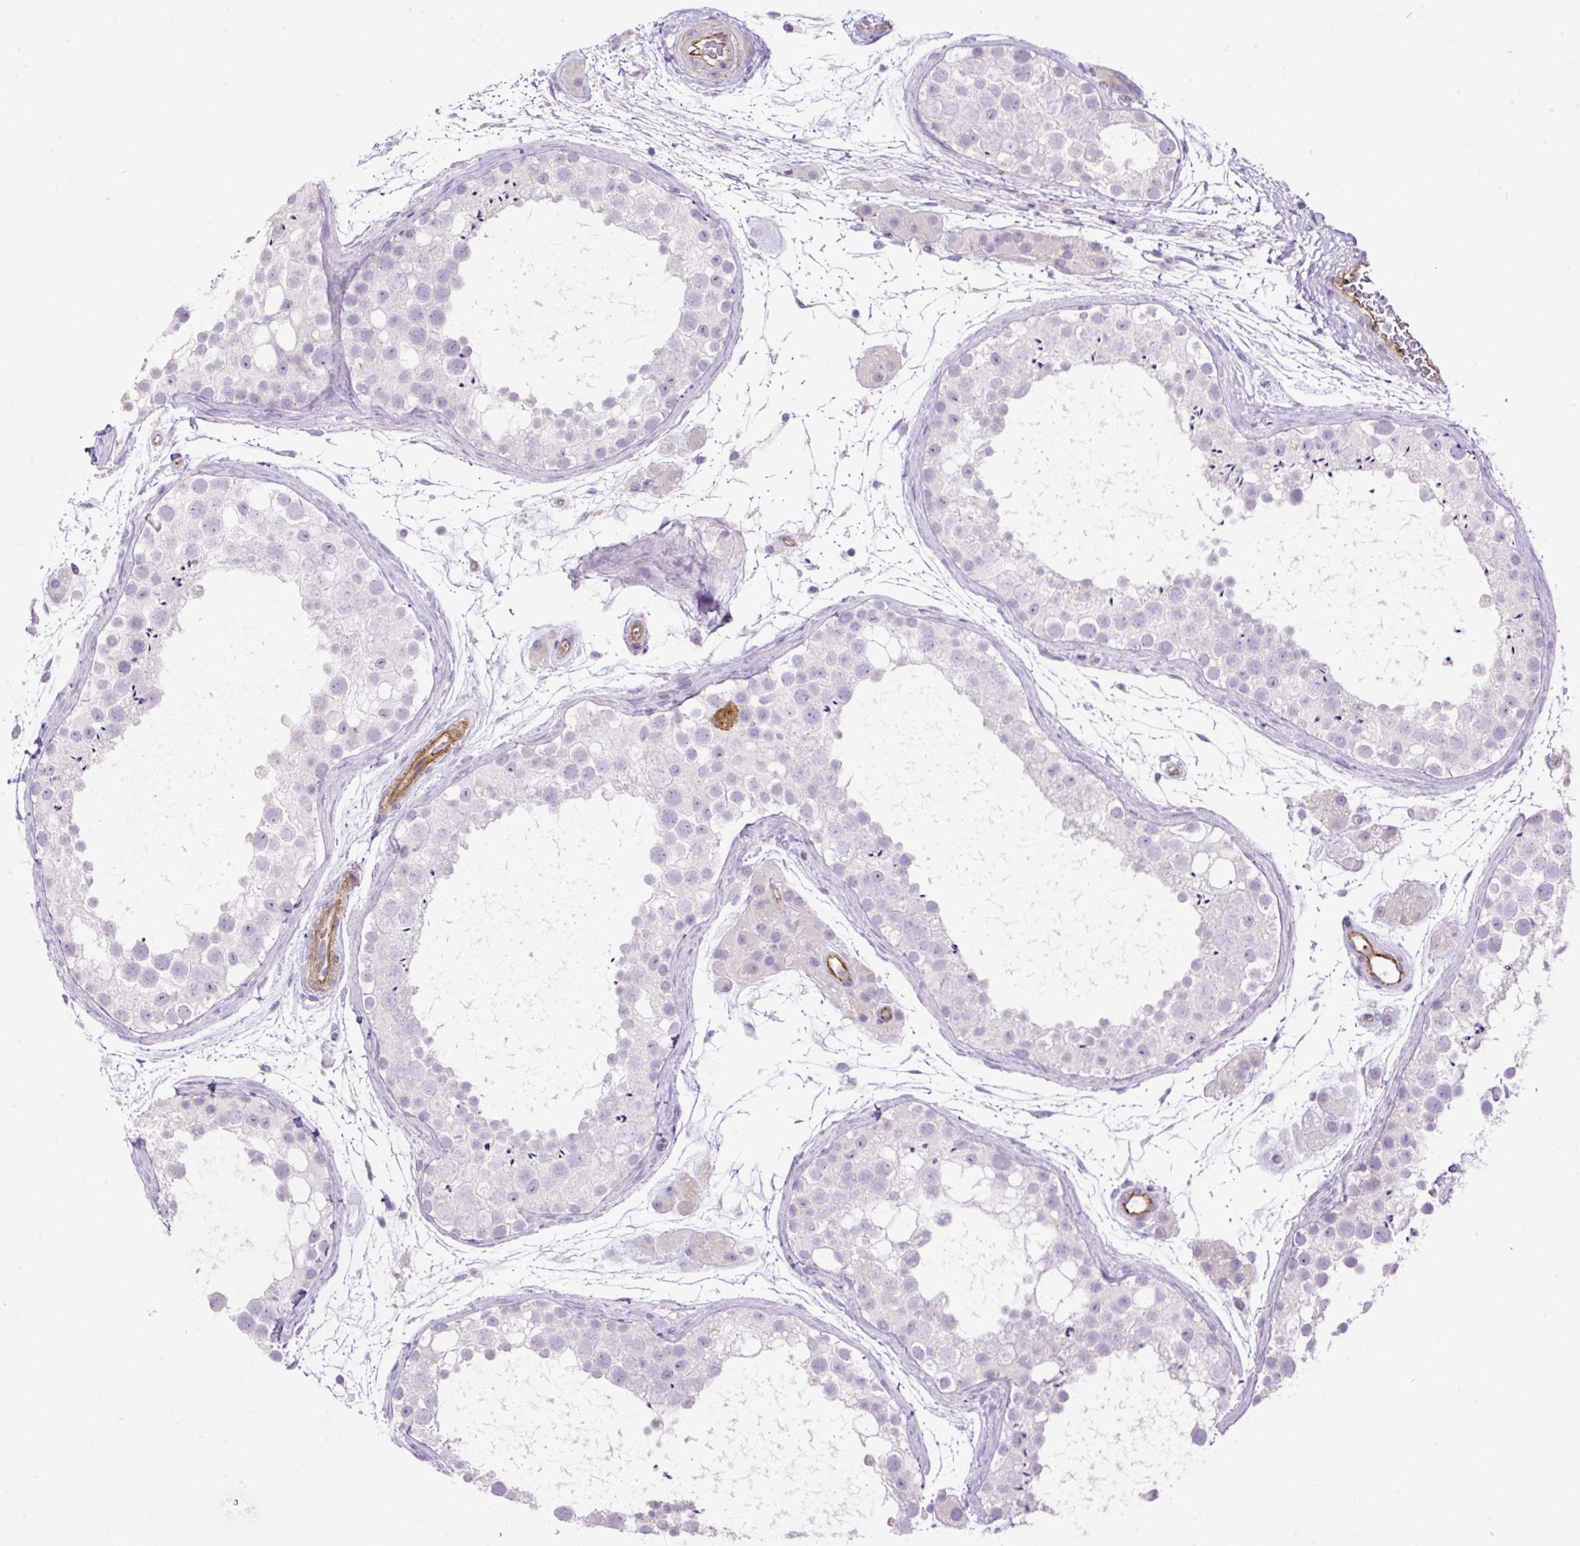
{"staining": {"intensity": "negative", "quantity": "none", "location": "none"}, "tissue": "testis", "cell_type": "Cells in seminiferous ducts", "image_type": "normal", "snomed": [{"axis": "morphology", "description": "Normal tissue, NOS"}, {"axis": "topography", "description": "Testis"}], "caption": "A photomicrograph of human testis is negative for staining in cells in seminiferous ducts. Brightfield microscopy of immunohistochemistry stained with DAB (brown) and hematoxylin (blue), captured at high magnification.", "gene": "MAGEB16", "patient": {"sex": "male", "age": 41}}